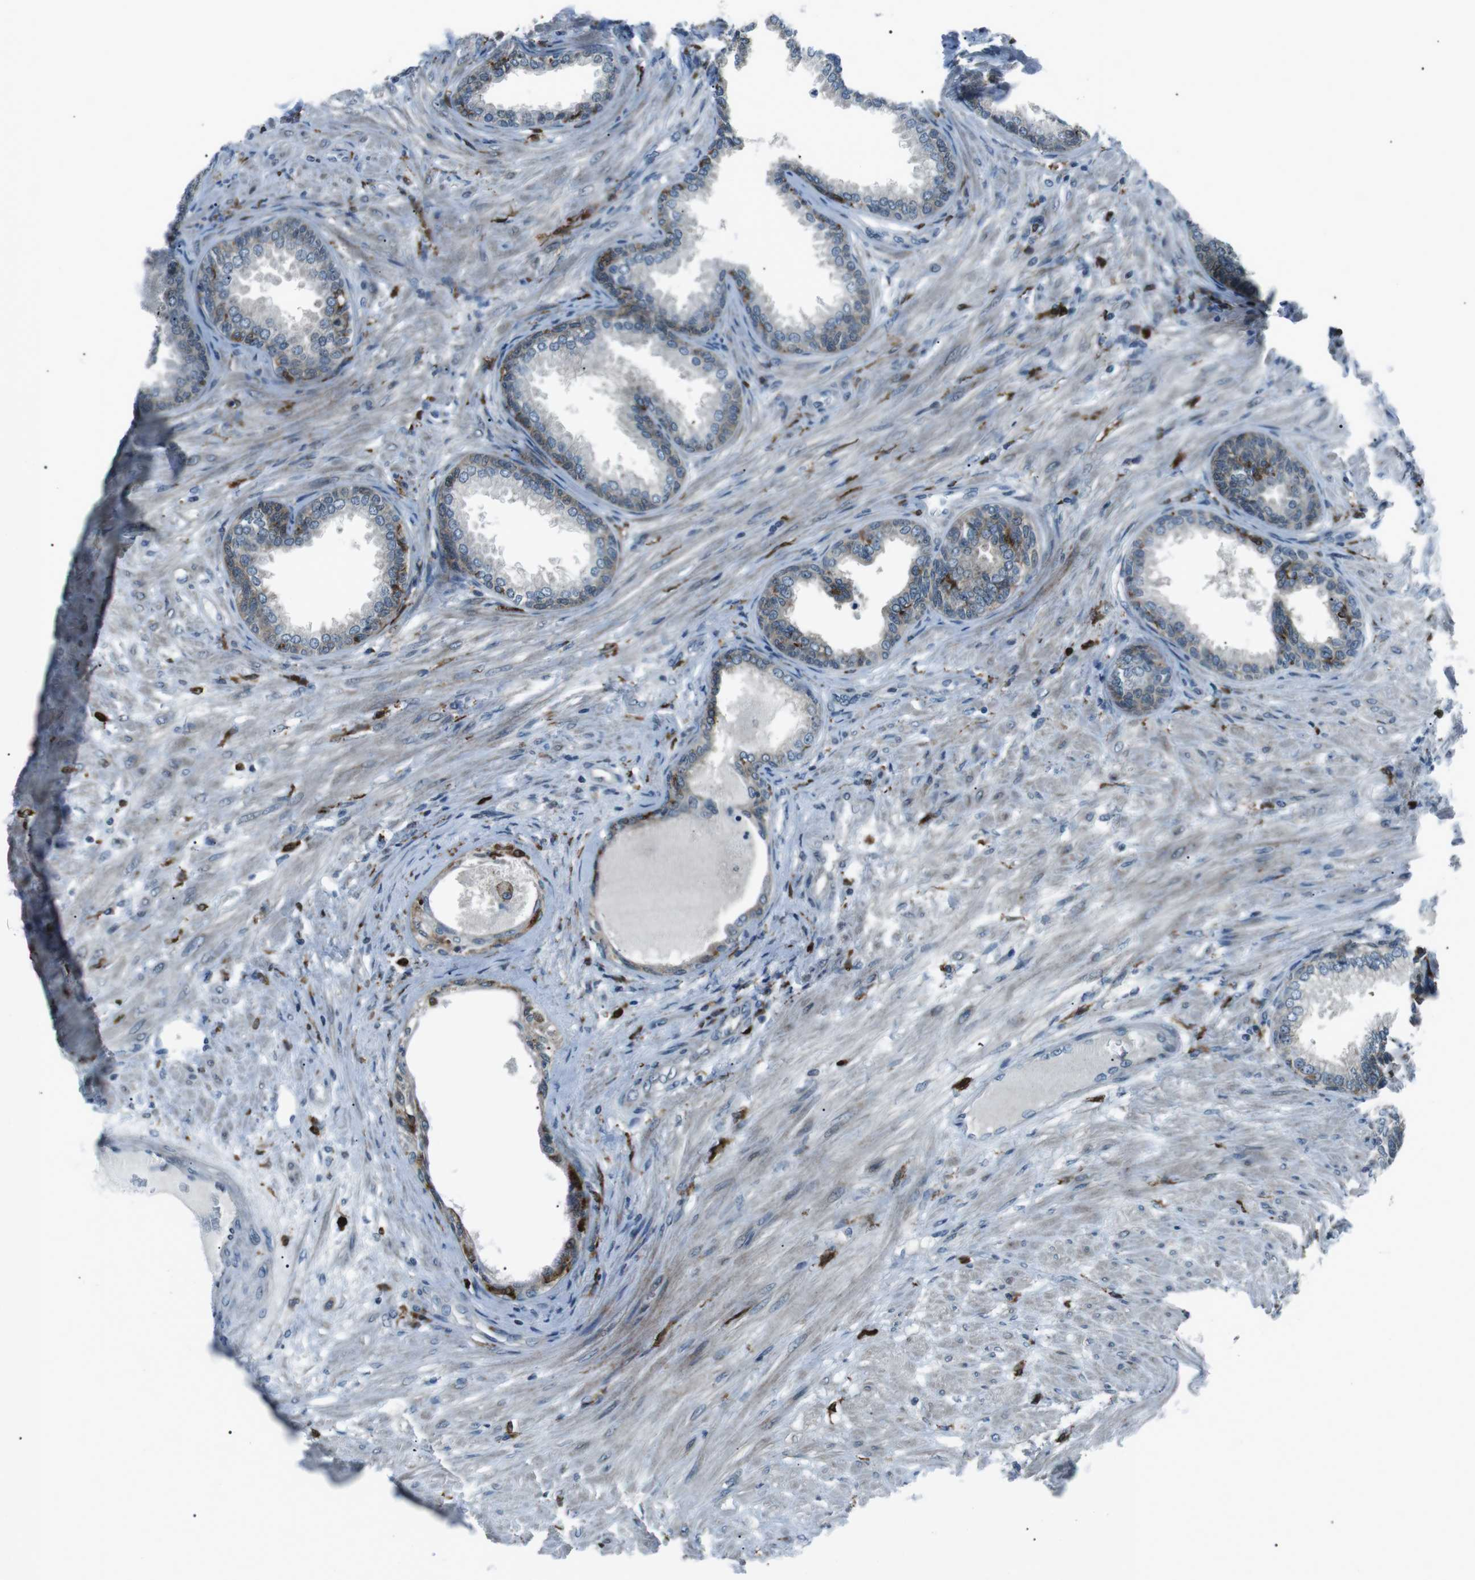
{"staining": {"intensity": "moderate", "quantity": "<25%", "location": "cytoplasmic/membranous"}, "tissue": "prostate", "cell_type": "Glandular cells", "image_type": "normal", "snomed": [{"axis": "morphology", "description": "Normal tissue, NOS"}, {"axis": "topography", "description": "Prostate"}], "caption": "DAB (3,3'-diaminobenzidine) immunohistochemical staining of unremarkable prostate shows moderate cytoplasmic/membranous protein staining in approximately <25% of glandular cells. The staining was performed using DAB (3,3'-diaminobenzidine) to visualize the protein expression in brown, while the nuclei were stained in blue with hematoxylin (Magnification: 20x).", "gene": "BLNK", "patient": {"sex": "male", "age": 76}}